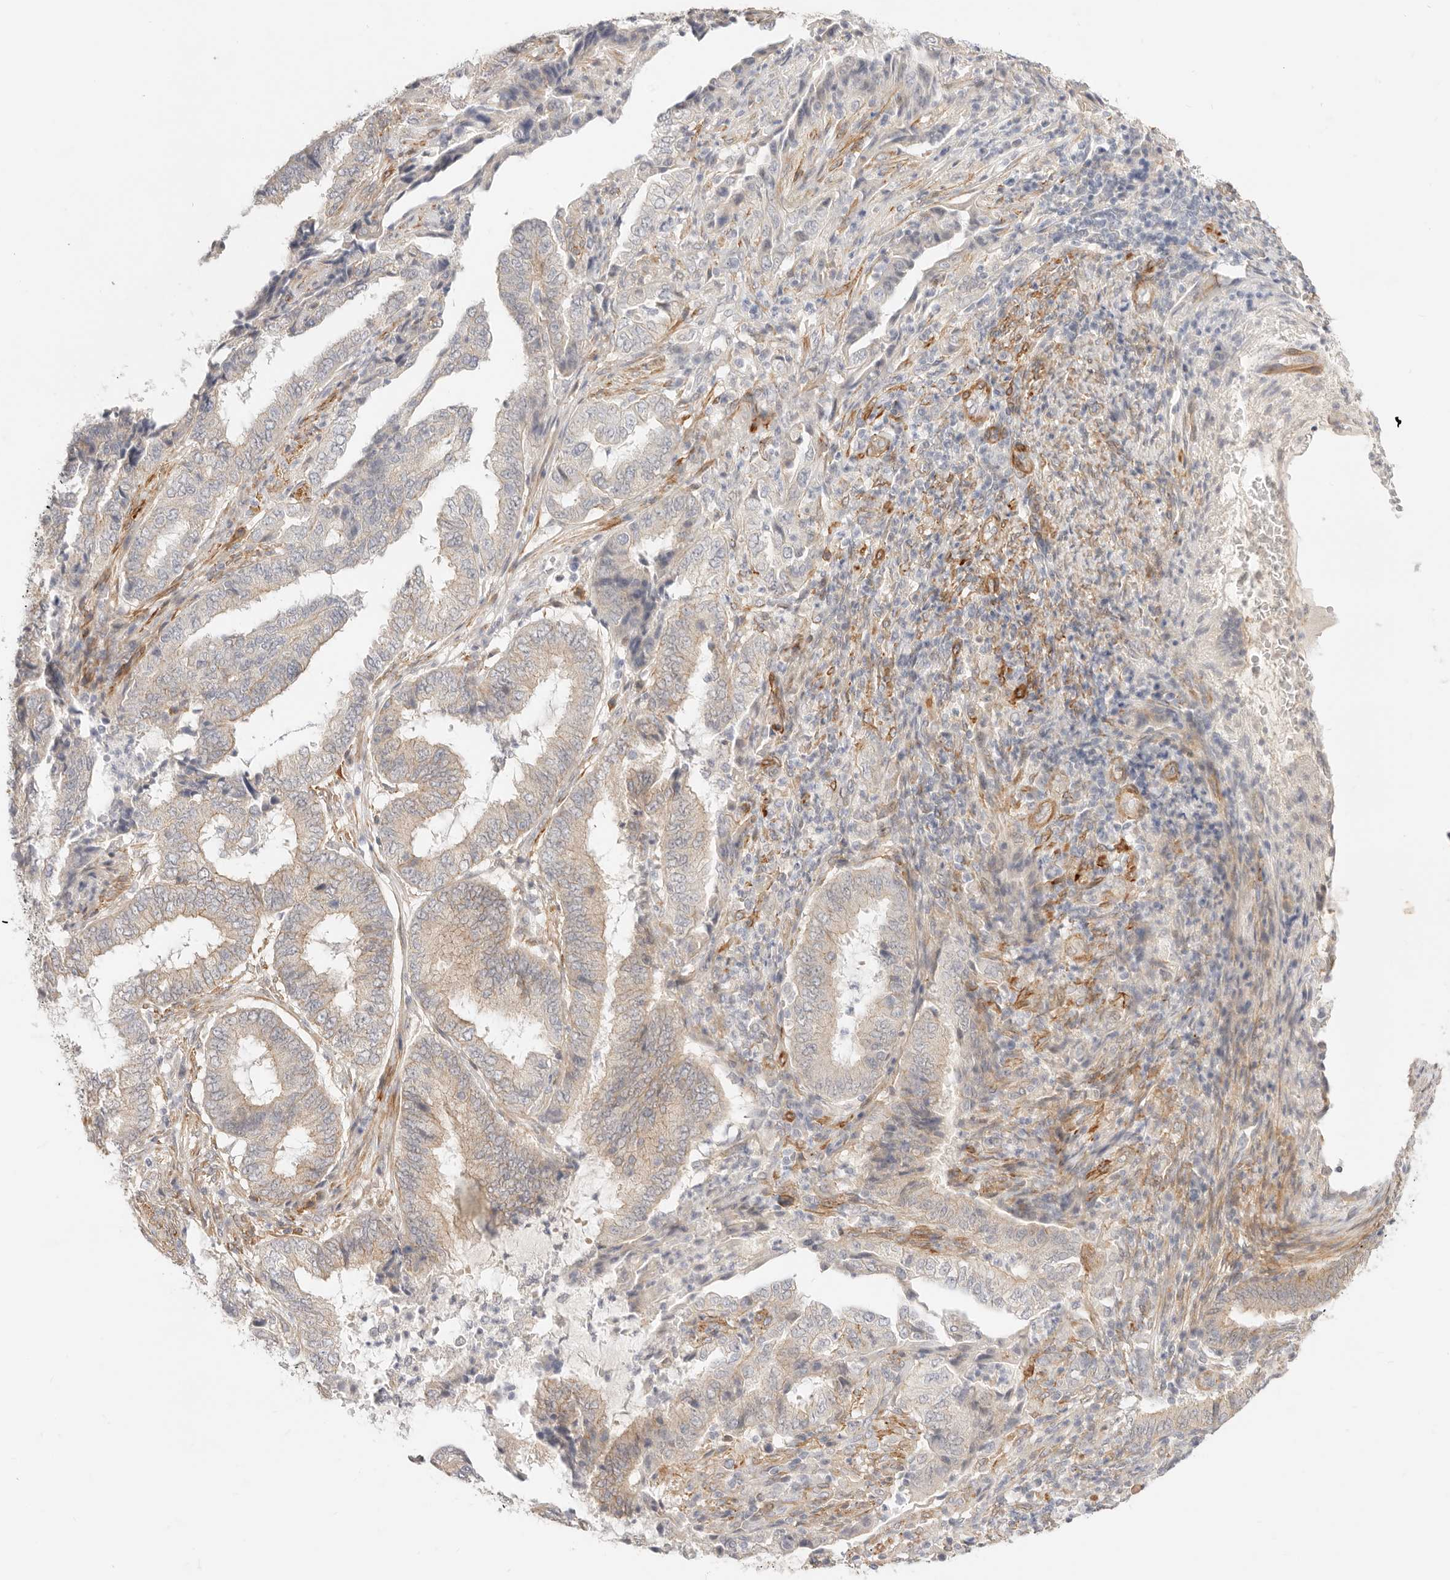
{"staining": {"intensity": "weak", "quantity": "25%-75%", "location": "cytoplasmic/membranous"}, "tissue": "endometrial cancer", "cell_type": "Tumor cells", "image_type": "cancer", "snomed": [{"axis": "morphology", "description": "Adenocarcinoma, NOS"}, {"axis": "topography", "description": "Endometrium"}], "caption": "An image of adenocarcinoma (endometrial) stained for a protein reveals weak cytoplasmic/membranous brown staining in tumor cells.", "gene": "UBXN10", "patient": {"sex": "female", "age": 51}}